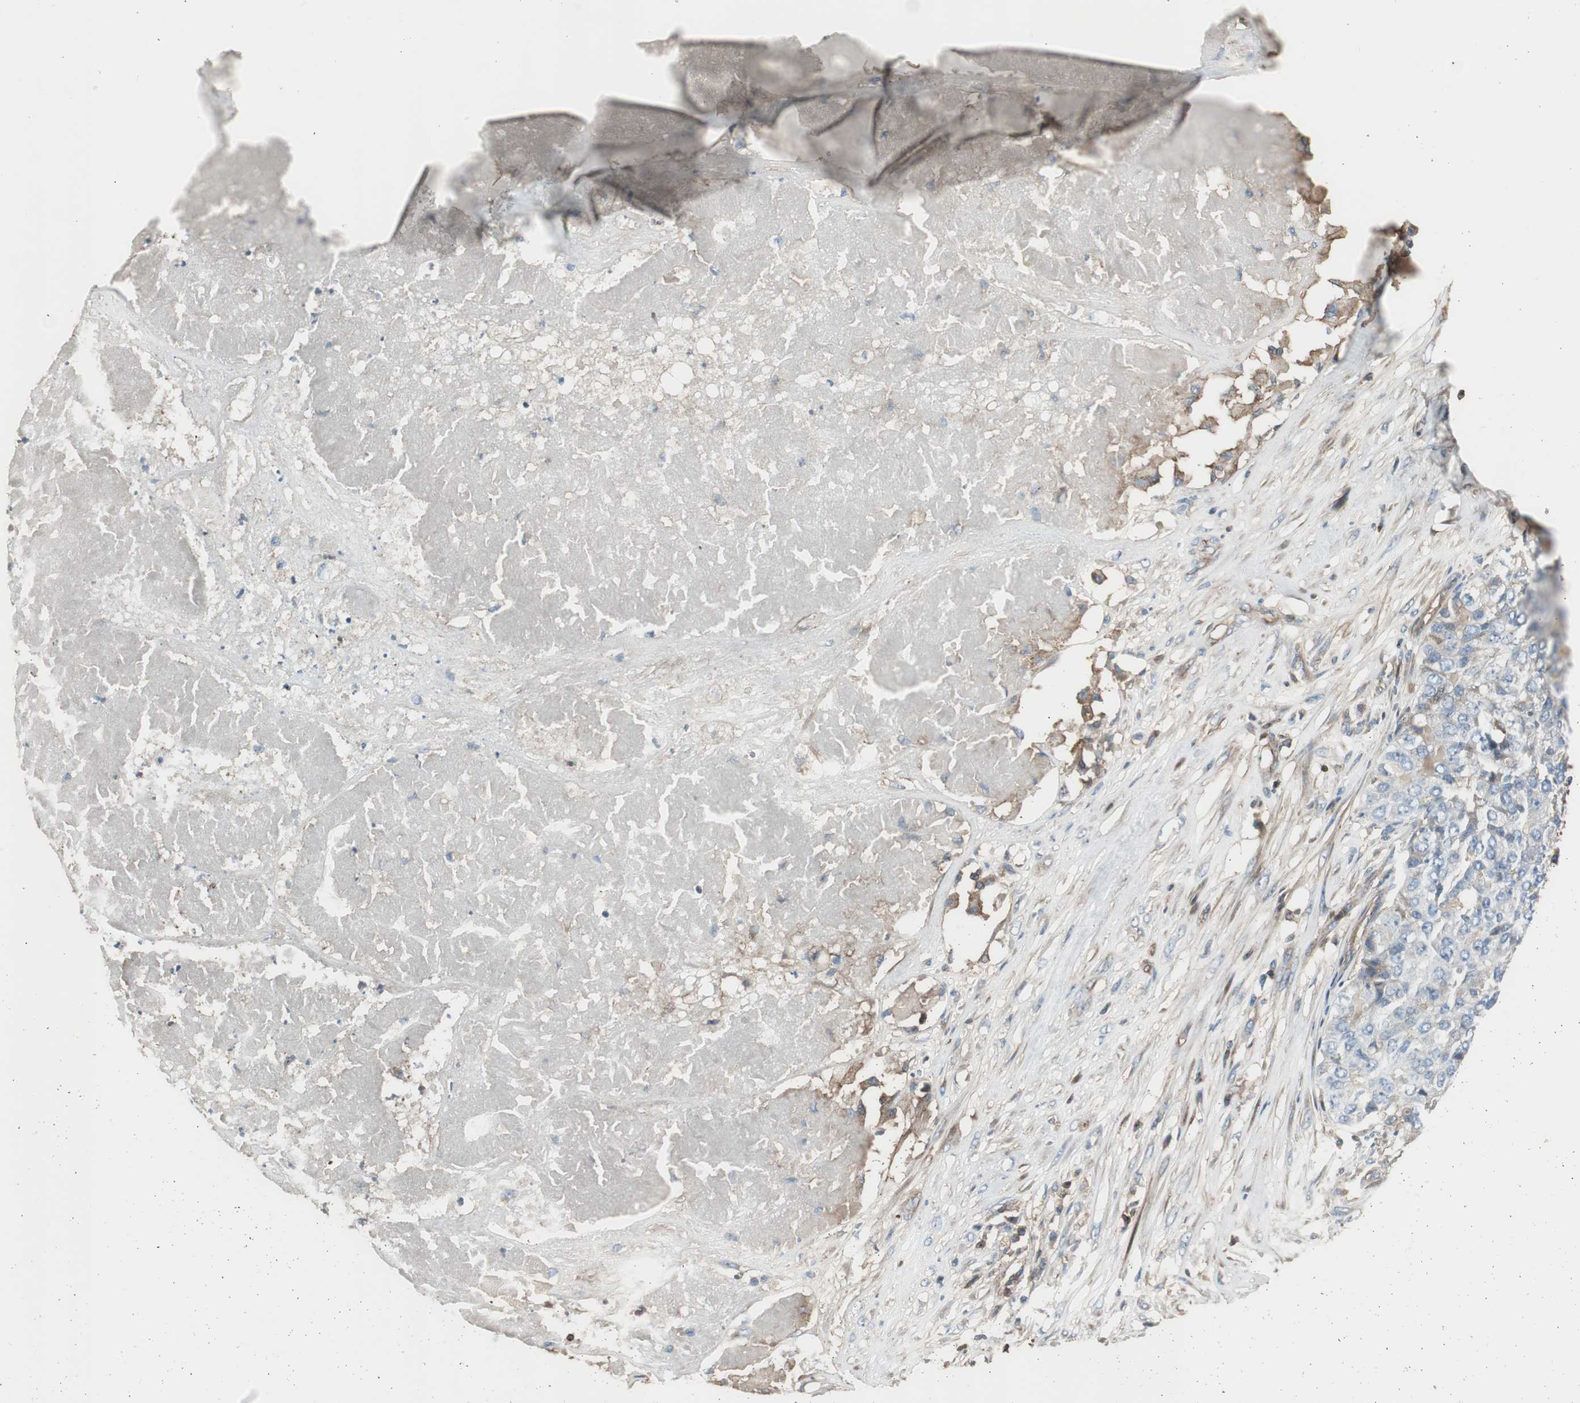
{"staining": {"intensity": "moderate", "quantity": "25%-75%", "location": "cytoplasmic/membranous"}, "tissue": "pancreatic cancer", "cell_type": "Tumor cells", "image_type": "cancer", "snomed": [{"axis": "morphology", "description": "Adenocarcinoma, NOS"}, {"axis": "topography", "description": "Pancreas"}], "caption": "A brown stain highlights moderate cytoplasmic/membranous positivity of a protein in pancreatic cancer (adenocarcinoma) tumor cells.", "gene": "B2M", "patient": {"sex": "male", "age": 50}}